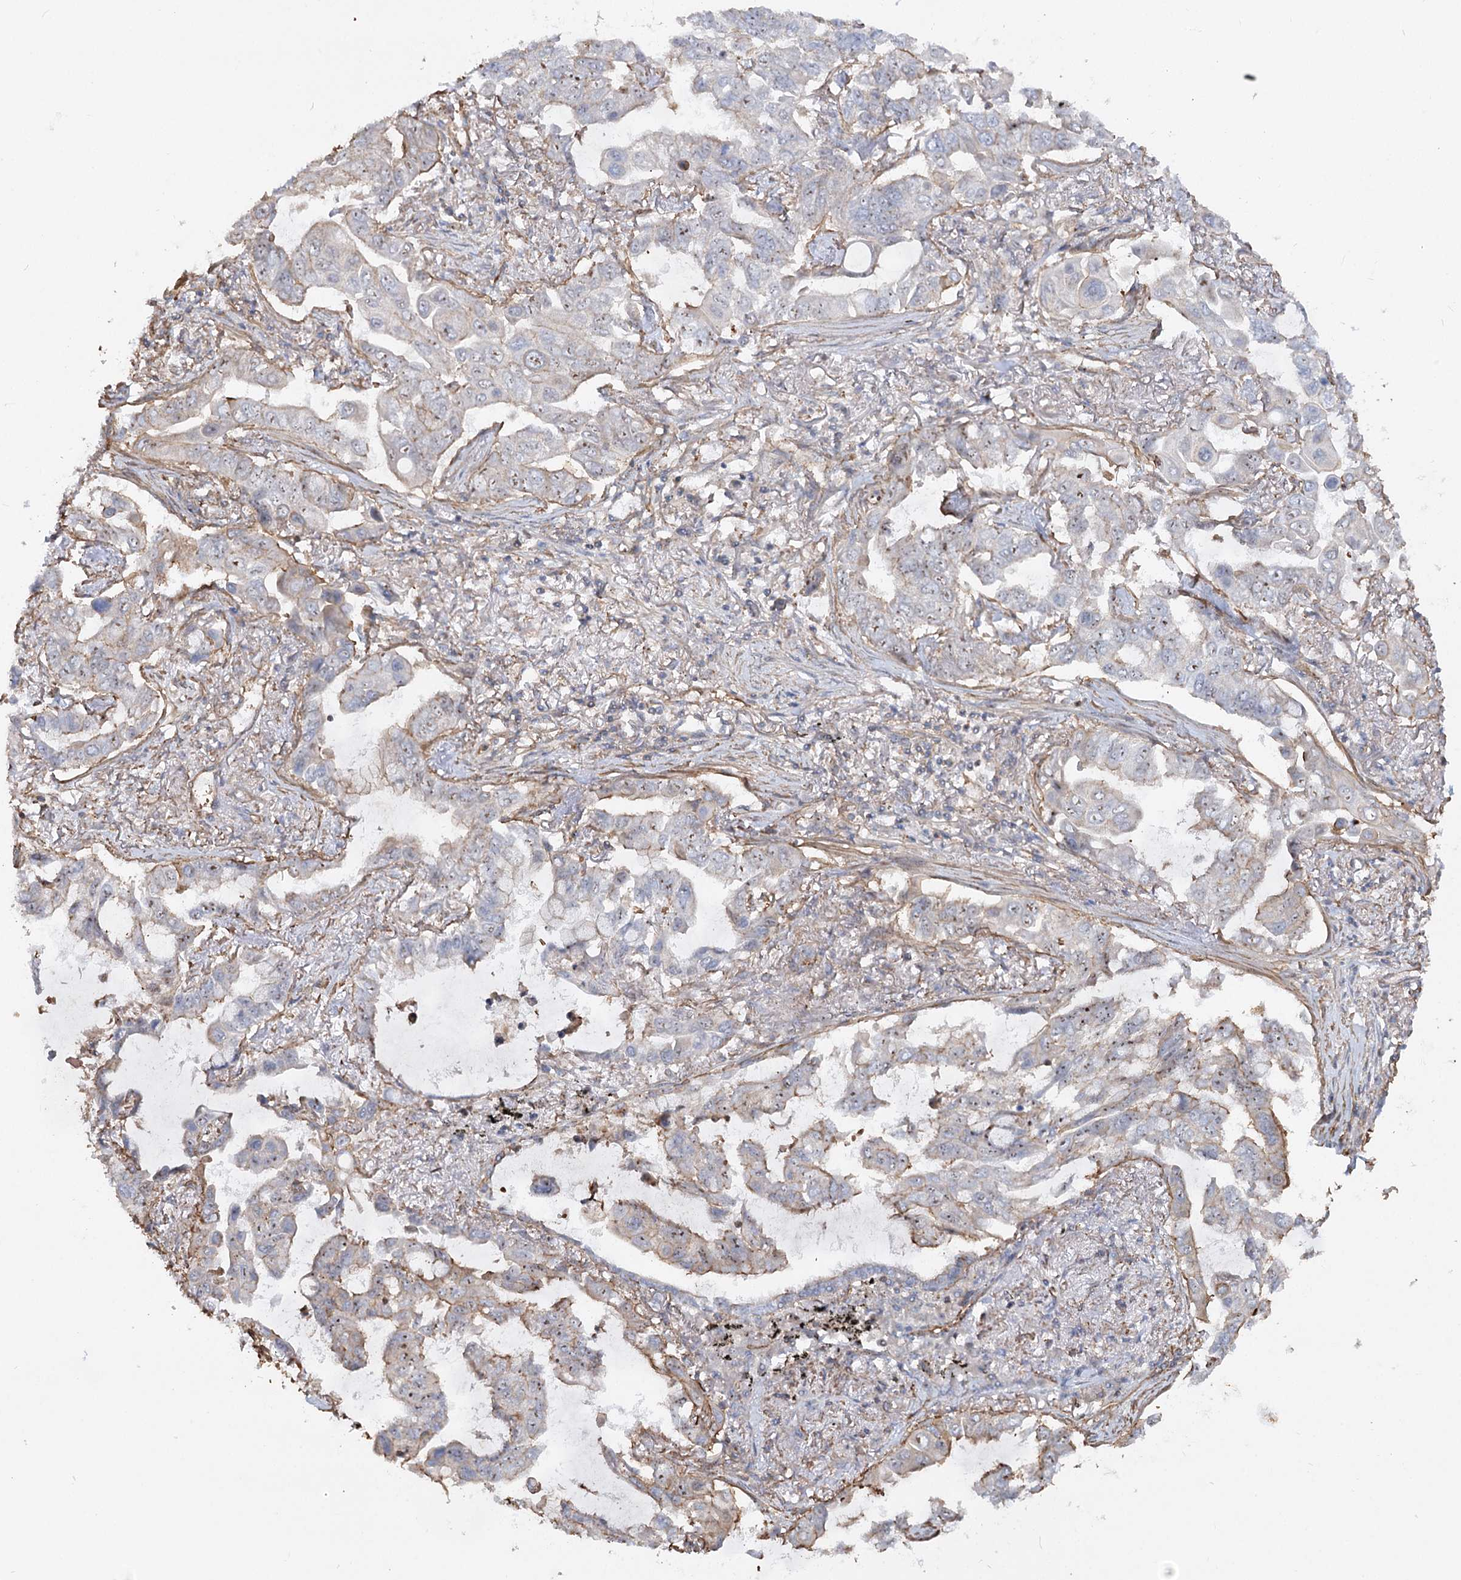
{"staining": {"intensity": "moderate", "quantity": "<25%", "location": "nuclear"}, "tissue": "lung cancer", "cell_type": "Tumor cells", "image_type": "cancer", "snomed": [{"axis": "morphology", "description": "Adenocarcinoma, NOS"}, {"axis": "topography", "description": "Lung"}], "caption": "Lung cancer was stained to show a protein in brown. There is low levels of moderate nuclear expression in approximately <25% of tumor cells.", "gene": "WDR36", "patient": {"sex": "male", "age": 64}}